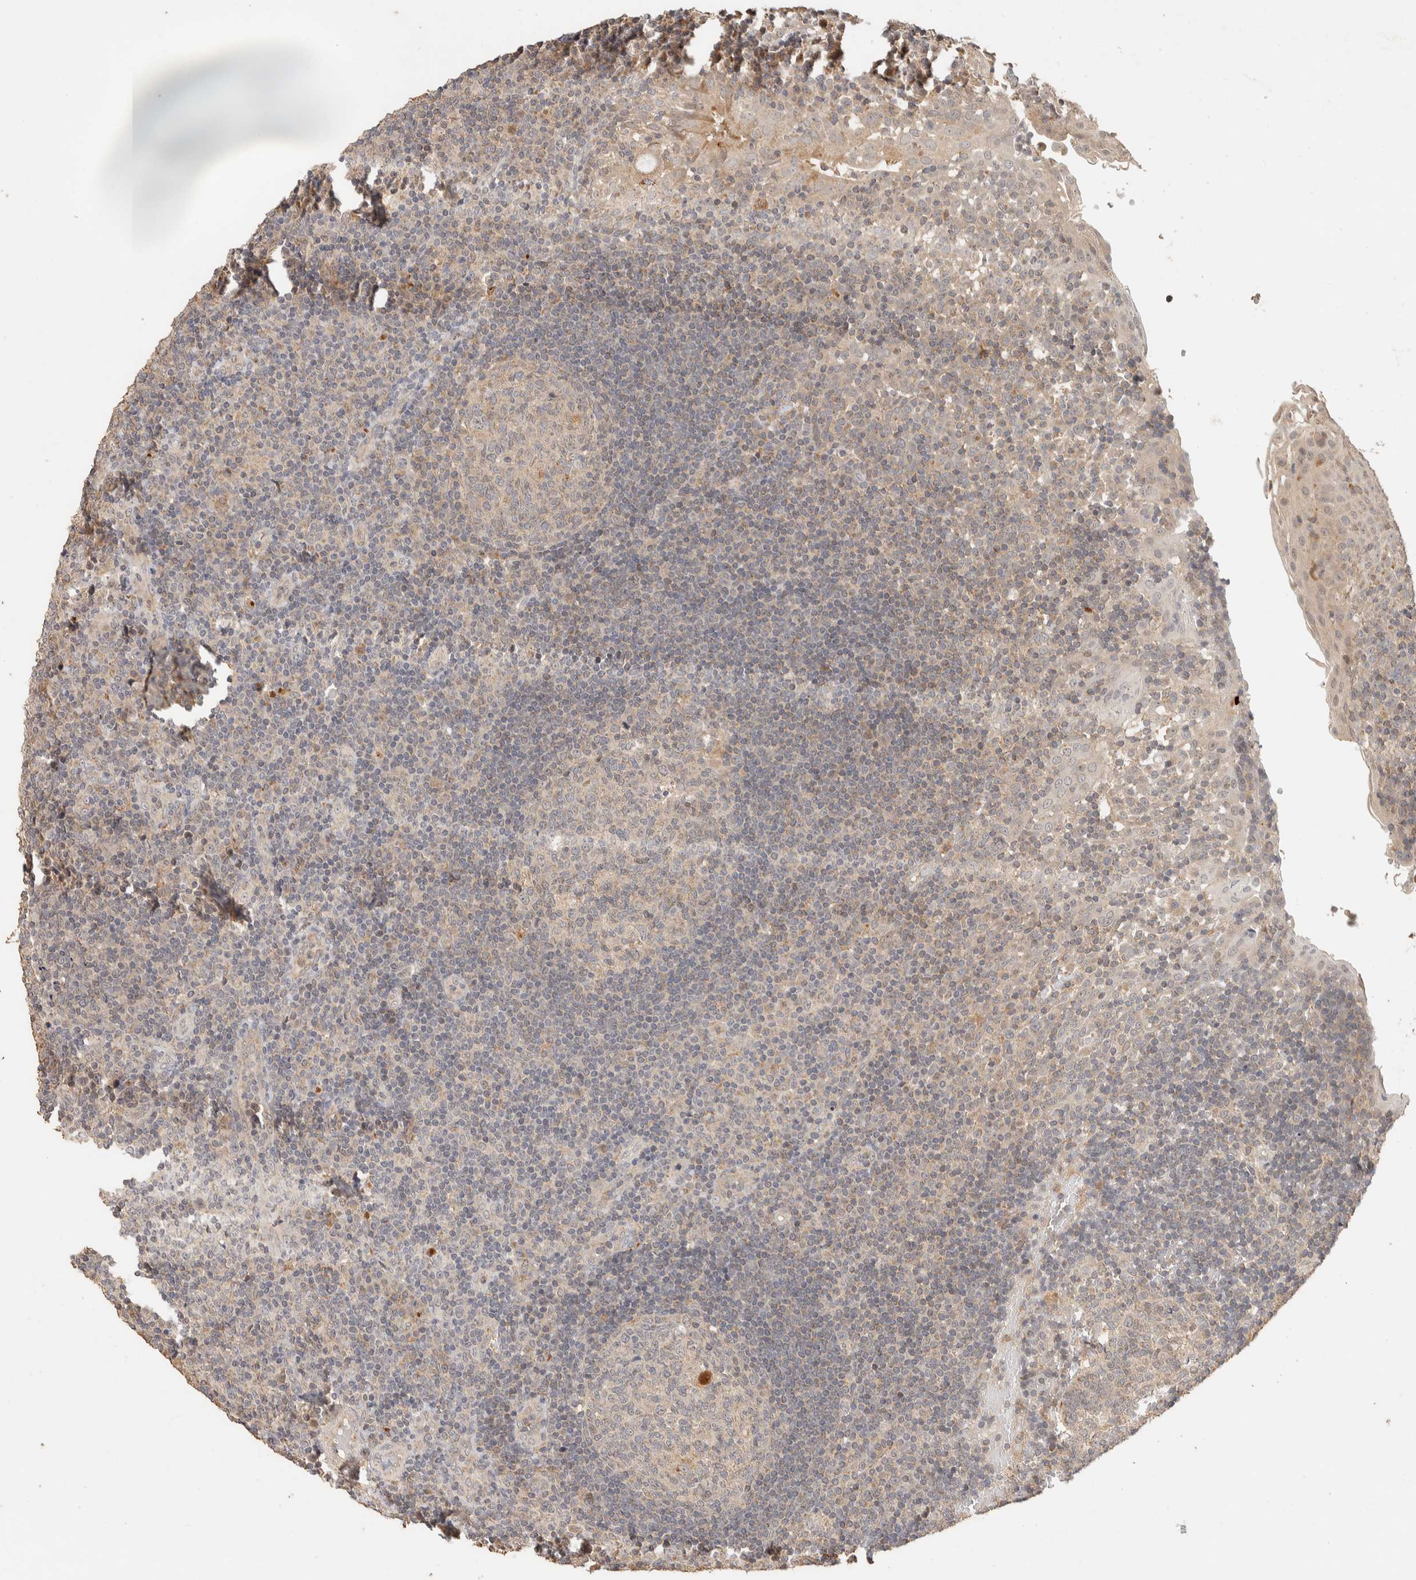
{"staining": {"intensity": "weak", "quantity": "<25%", "location": "cytoplasmic/membranous"}, "tissue": "tonsil", "cell_type": "Germinal center cells", "image_type": "normal", "snomed": [{"axis": "morphology", "description": "Normal tissue, NOS"}, {"axis": "topography", "description": "Tonsil"}], "caption": "Histopathology image shows no significant protein staining in germinal center cells of benign tonsil.", "gene": "ITPA", "patient": {"sex": "female", "age": 40}}